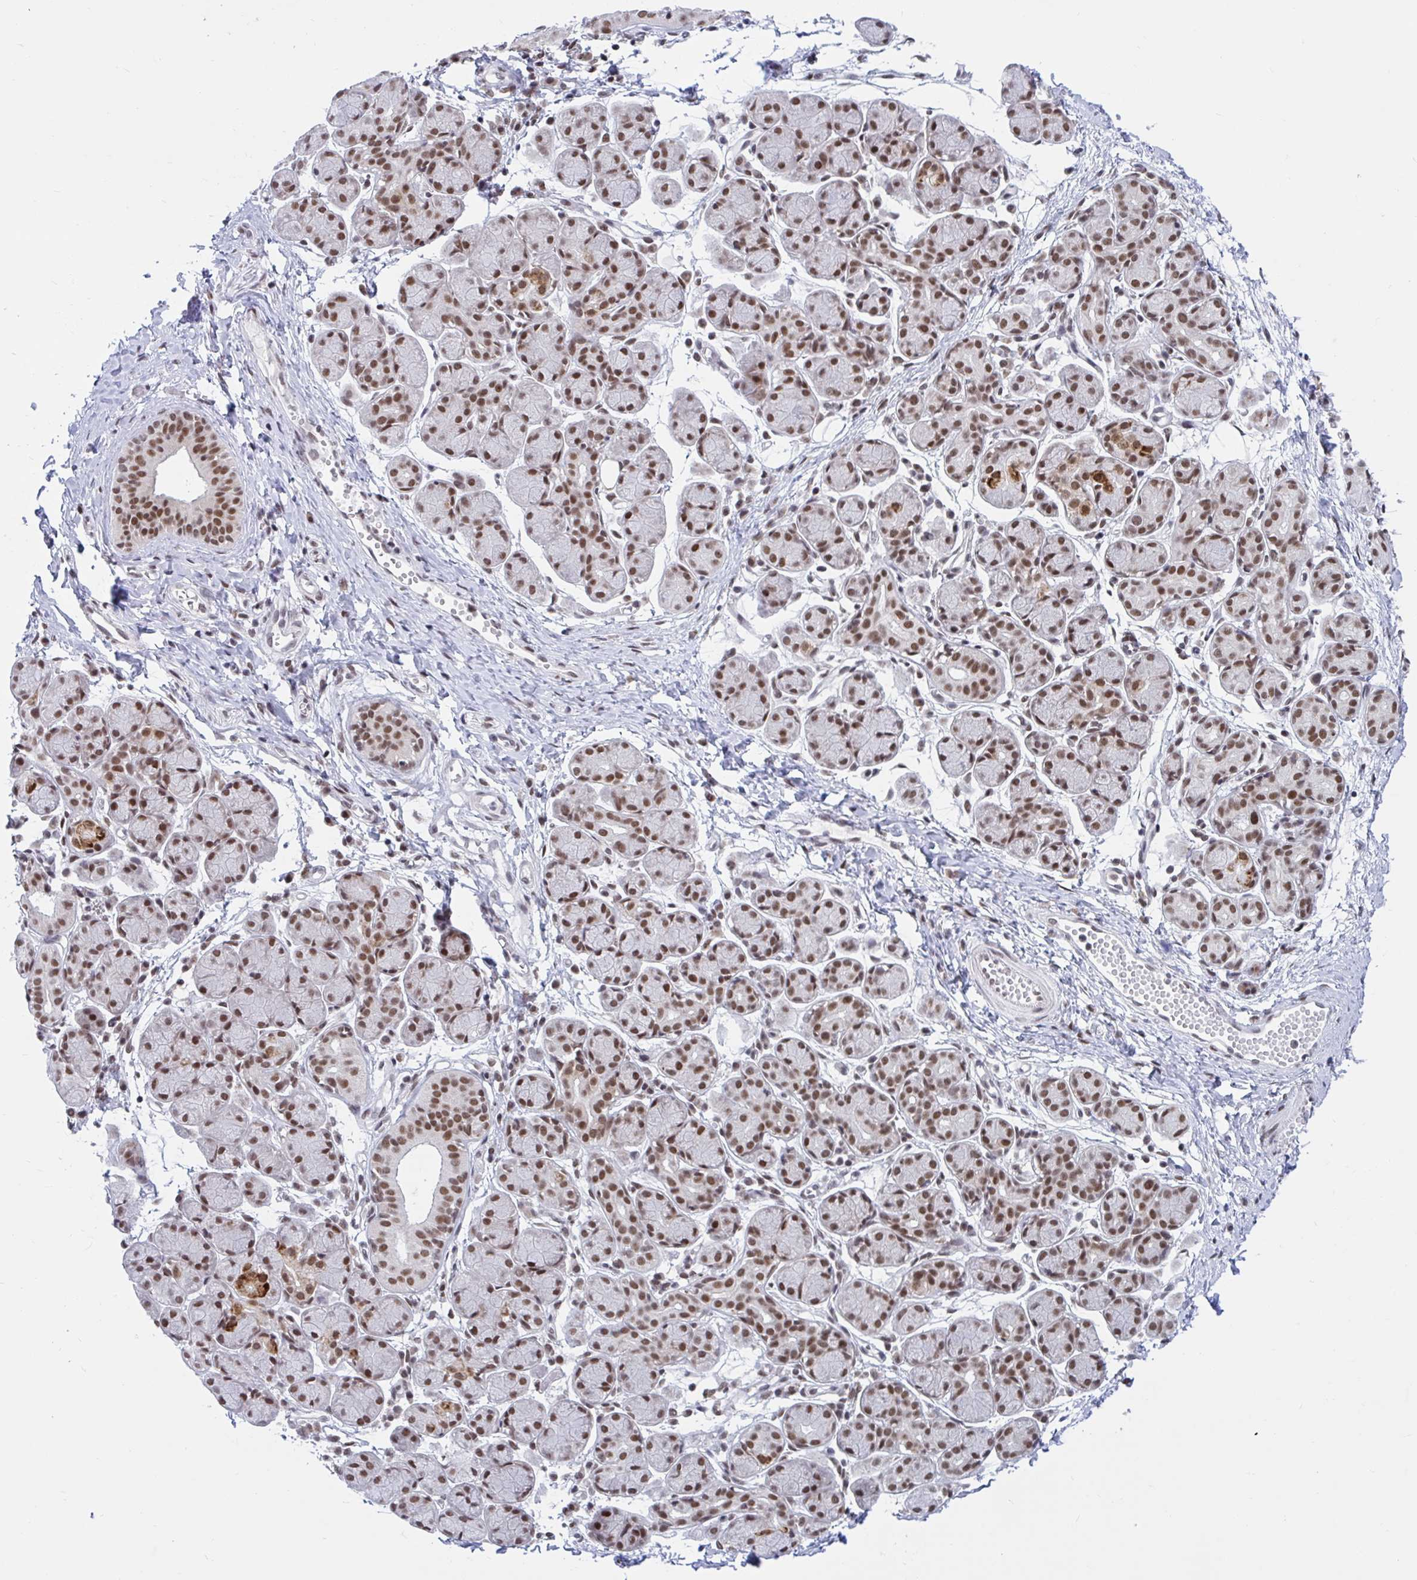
{"staining": {"intensity": "moderate", "quantity": ">75%", "location": "nuclear"}, "tissue": "salivary gland", "cell_type": "Glandular cells", "image_type": "normal", "snomed": [{"axis": "morphology", "description": "Normal tissue, NOS"}, {"axis": "morphology", "description": "Inflammation, NOS"}, {"axis": "topography", "description": "Lymph node"}, {"axis": "topography", "description": "Salivary gland"}], "caption": "Immunohistochemistry (IHC) (DAB (3,3'-diaminobenzidine)) staining of normal salivary gland shows moderate nuclear protein expression in approximately >75% of glandular cells.", "gene": "PHF10", "patient": {"sex": "male", "age": 3}}